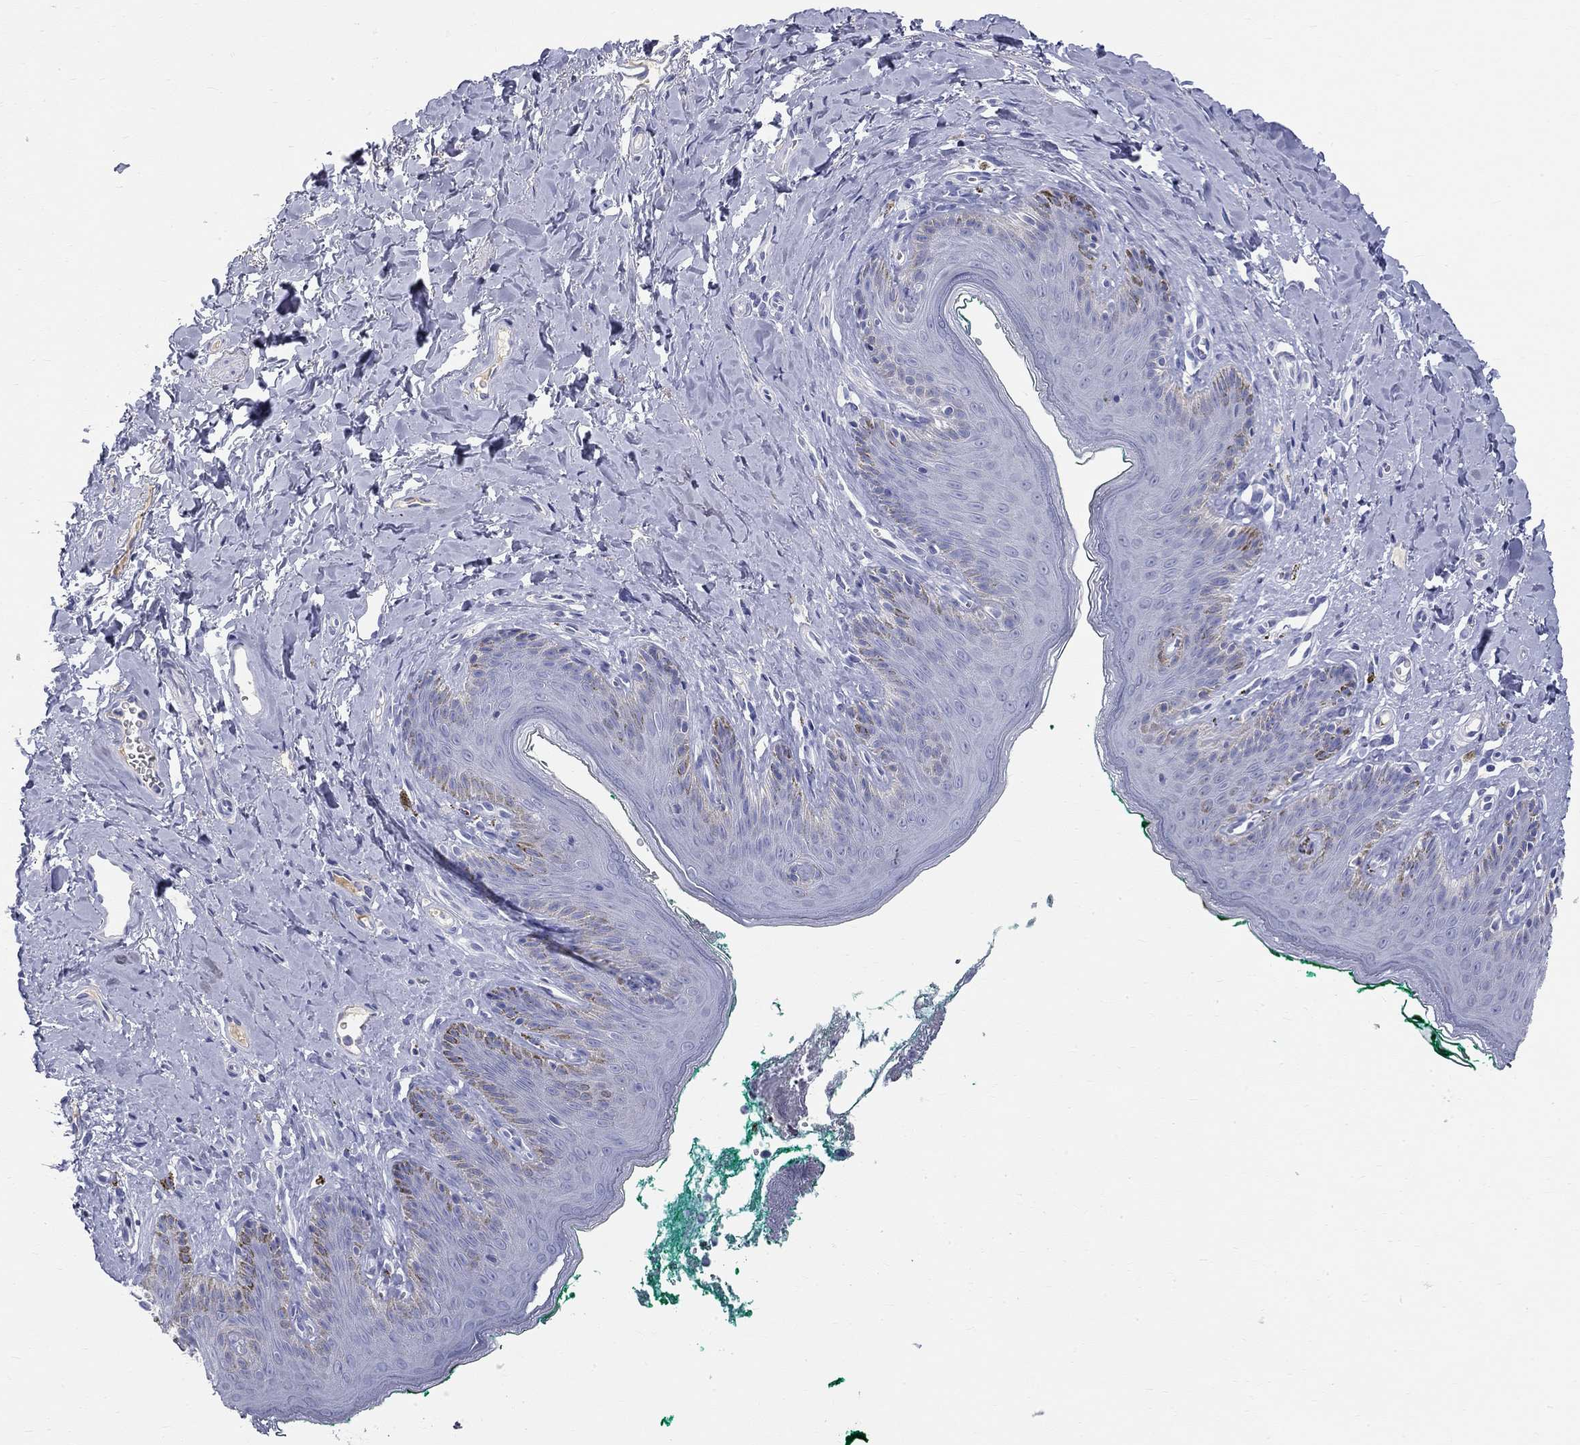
{"staining": {"intensity": "negative", "quantity": "none", "location": "none"}, "tissue": "skin", "cell_type": "Epidermal cells", "image_type": "normal", "snomed": [{"axis": "morphology", "description": "Normal tissue, NOS"}, {"axis": "topography", "description": "Vulva"}], "caption": "IHC histopathology image of unremarkable skin: human skin stained with DAB exhibits no significant protein positivity in epidermal cells.", "gene": "PHOX2B", "patient": {"sex": "female", "age": 66}}